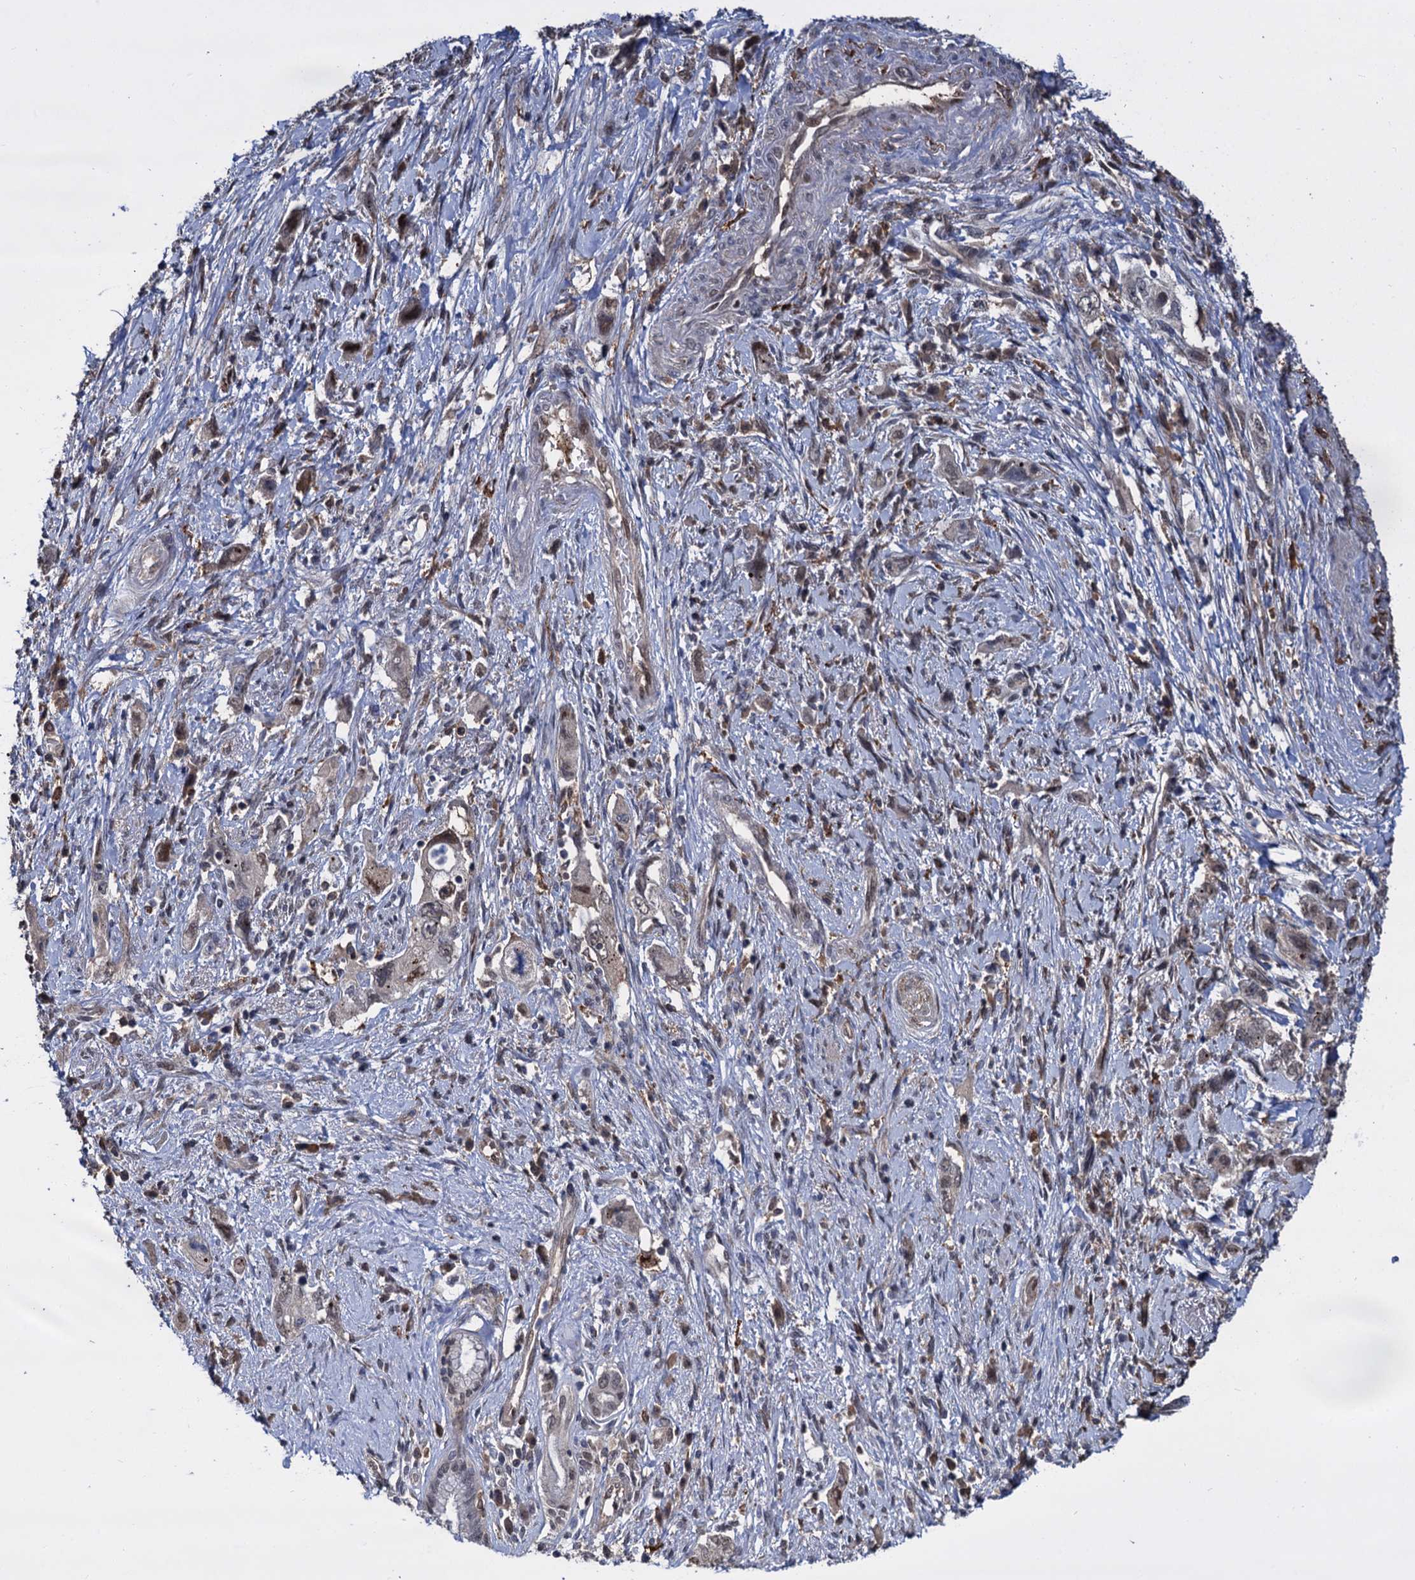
{"staining": {"intensity": "weak", "quantity": ">75%", "location": "nuclear"}, "tissue": "pancreatic cancer", "cell_type": "Tumor cells", "image_type": "cancer", "snomed": [{"axis": "morphology", "description": "Adenocarcinoma, NOS"}, {"axis": "topography", "description": "Pancreas"}], "caption": "Immunohistochemistry photomicrograph of pancreatic cancer (adenocarcinoma) stained for a protein (brown), which exhibits low levels of weak nuclear expression in about >75% of tumor cells.", "gene": "PSMD4", "patient": {"sex": "female", "age": 73}}